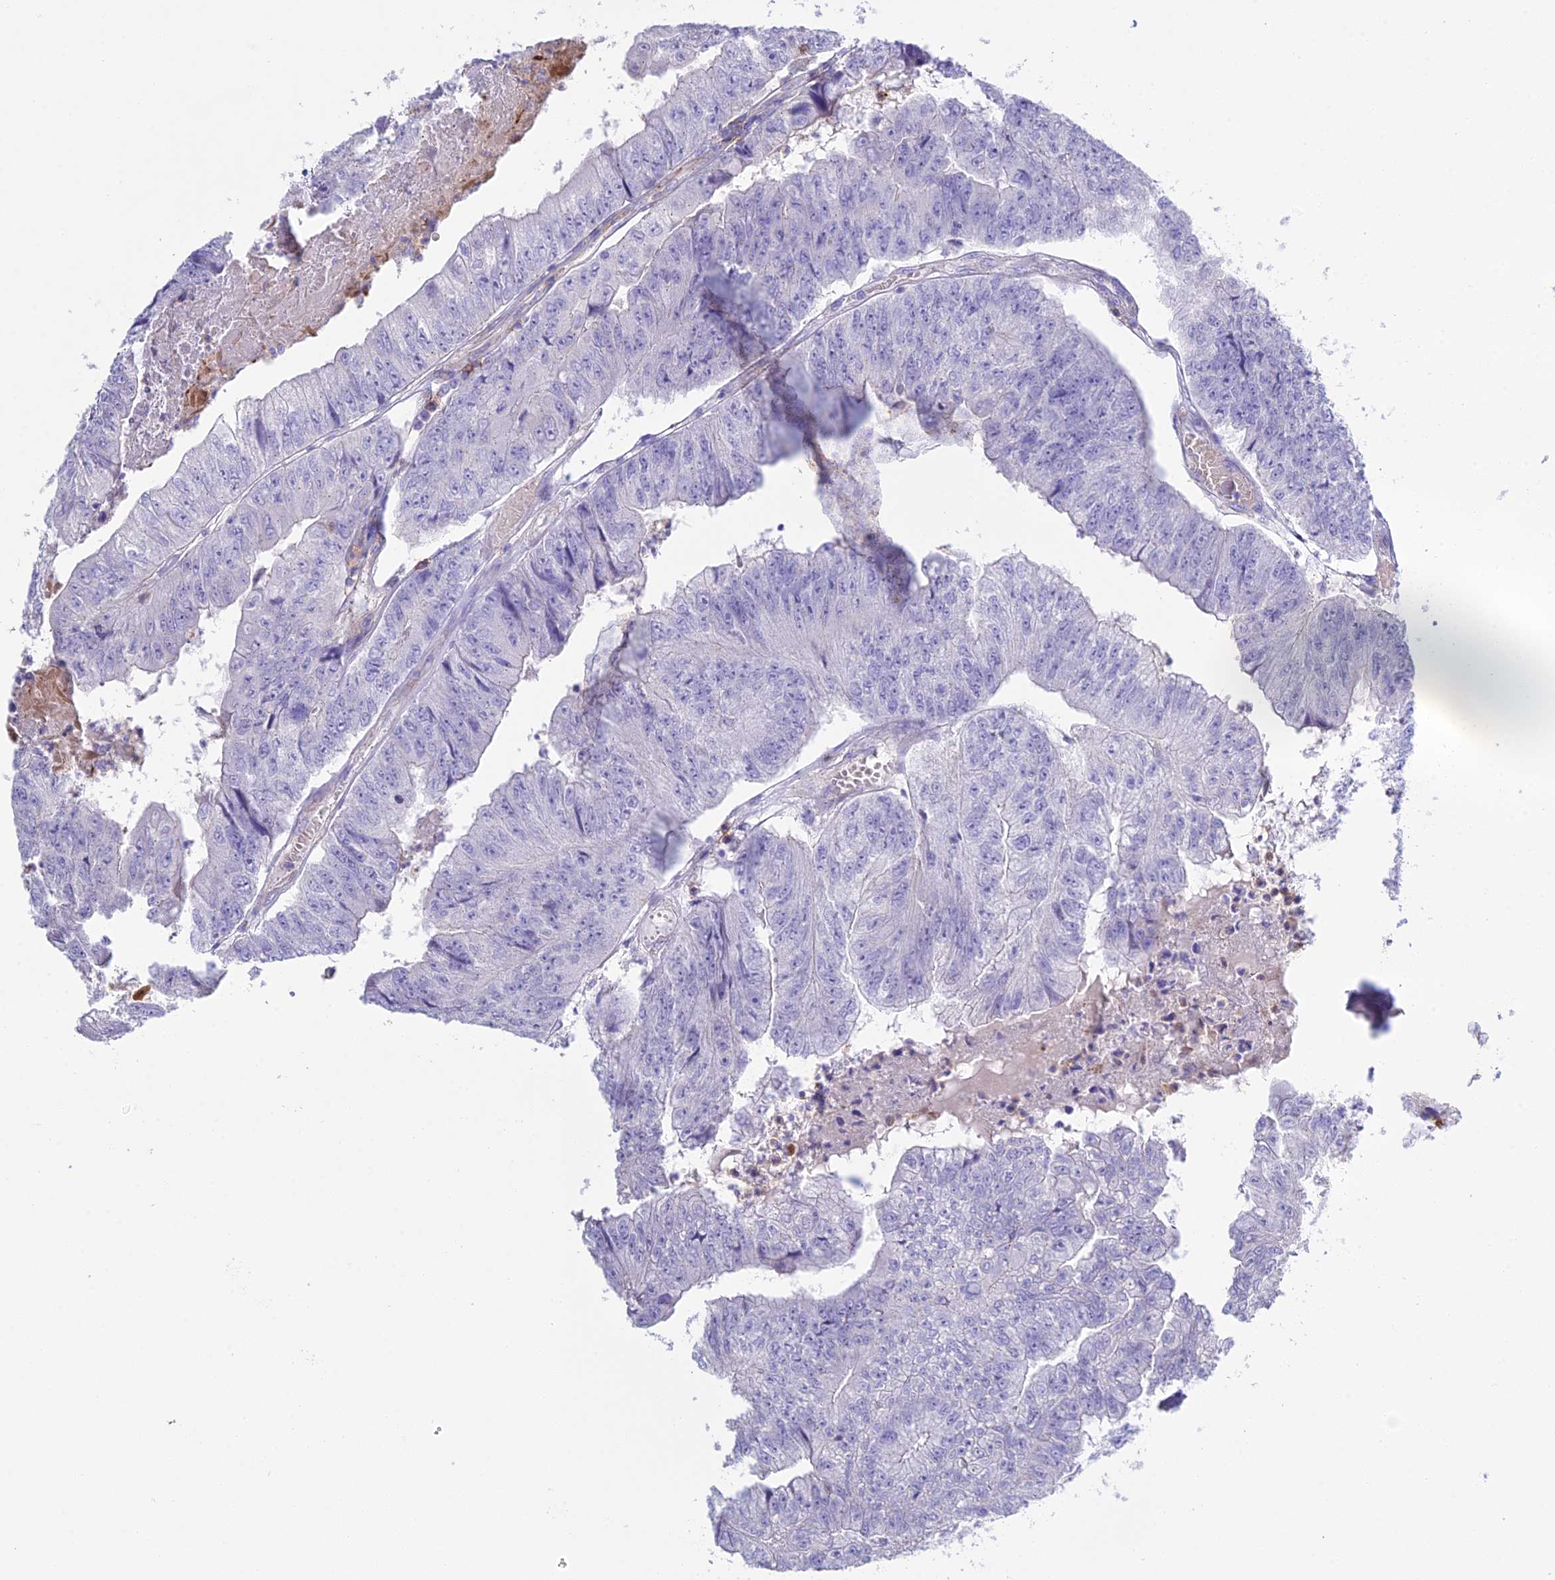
{"staining": {"intensity": "negative", "quantity": "none", "location": "none"}, "tissue": "colorectal cancer", "cell_type": "Tumor cells", "image_type": "cancer", "snomed": [{"axis": "morphology", "description": "Adenocarcinoma, NOS"}, {"axis": "topography", "description": "Colon"}], "caption": "Immunohistochemical staining of adenocarcinoma (colorectal) demonstrates no significant expression in tumor cells.", "gene": "OR1Q1", "patient": {"sex": "female", "age": 67}}